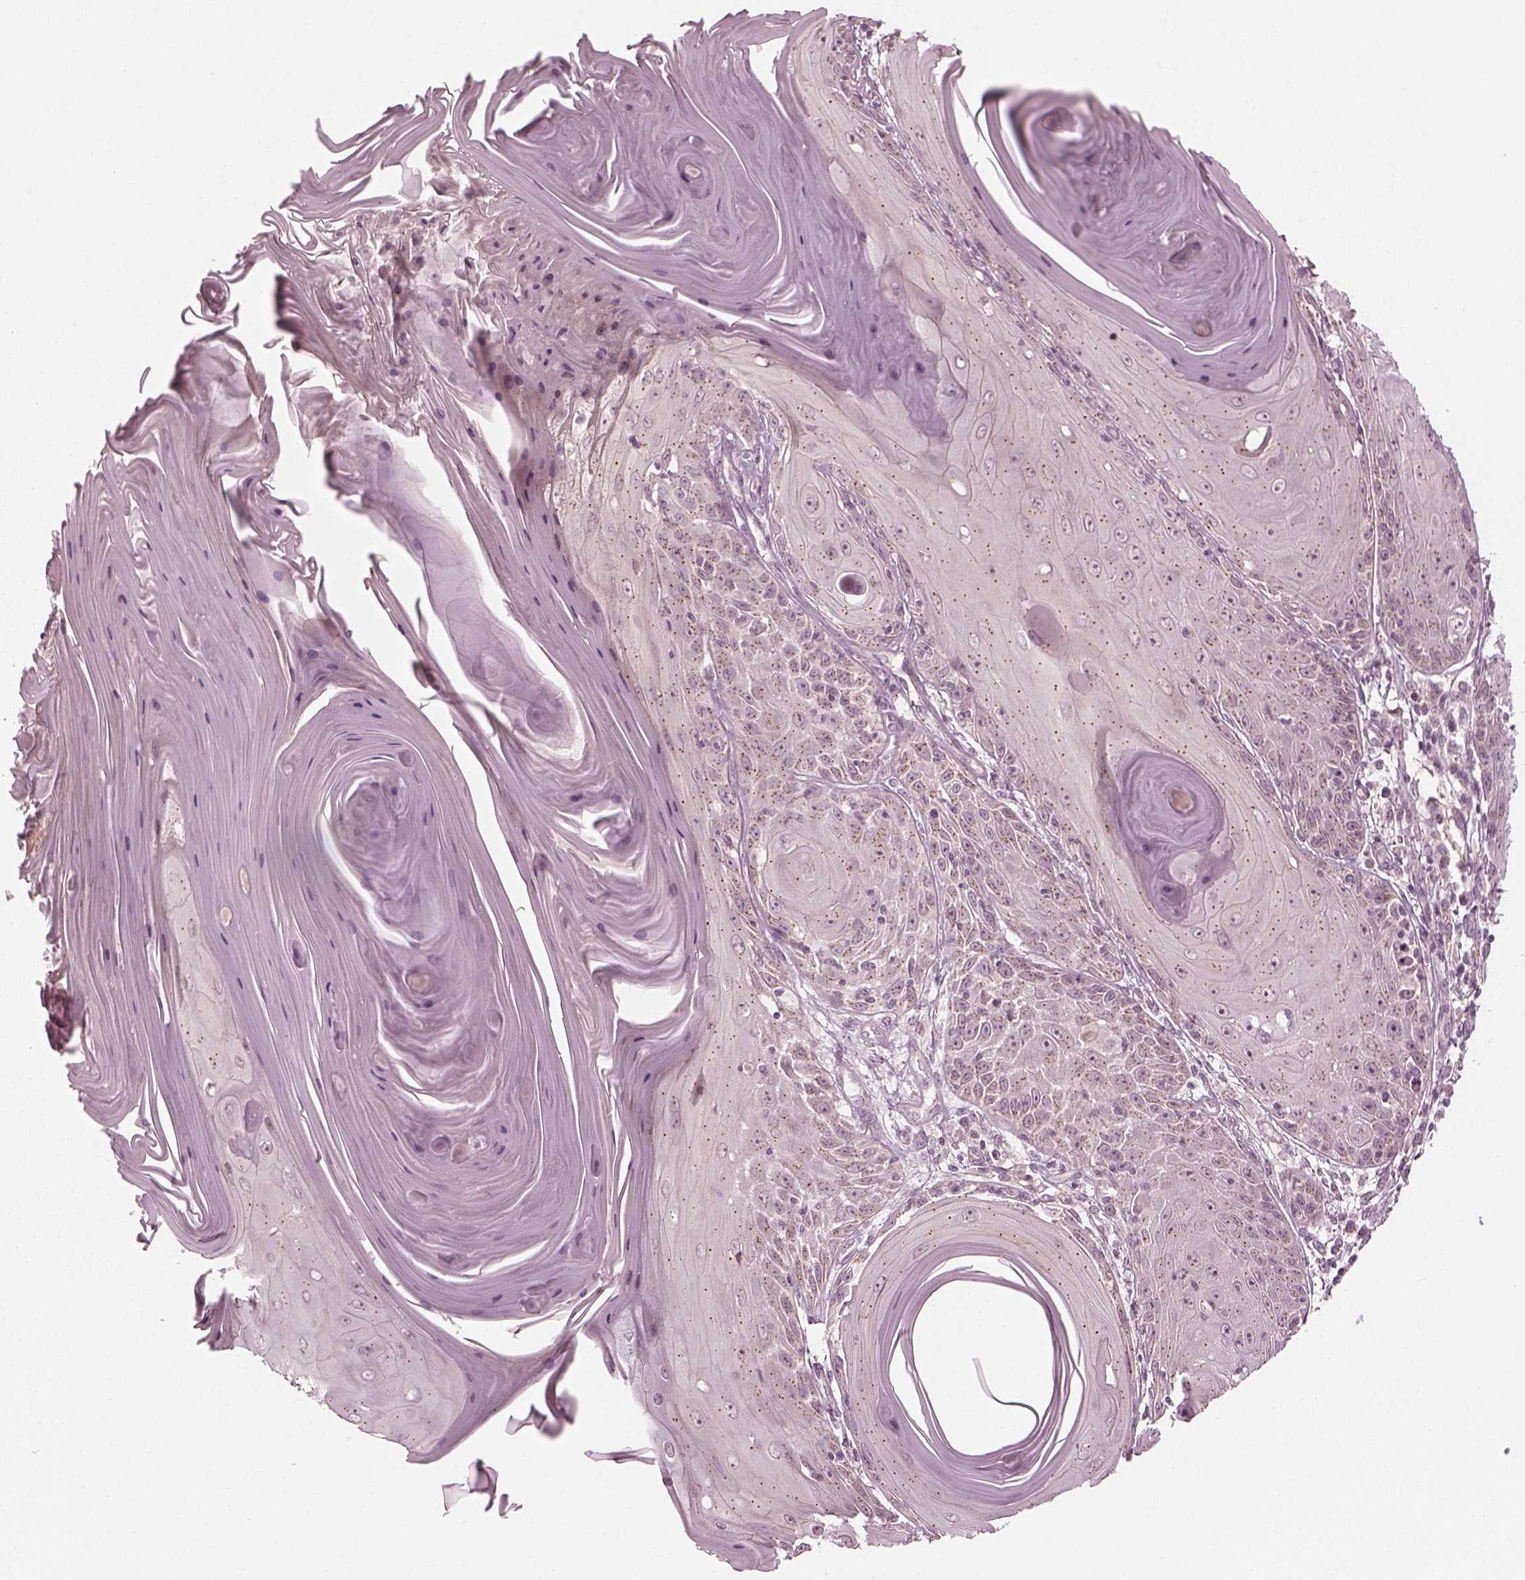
{"staining": {"intensity": "negative", "quantity": "none", "location": "none"}, "tissue": "skin cancer", "cell_type": "Tumor cells", "image_type": "cancer", "snomed": [{"axis": "morphology", "description": "Squamous cell carcinoma, NOS"}, {"axis": "topography", "description": "Skin"}, {"axis": "topography", "description": "Vulva"}], "caption": "An immunohistochemistry micrograph of skin cancer (squamous cell carcinoma) is shown. There is no staining in tumor cells of skin cancer (squamous cell carcinoma). Nuclei are stained in blue.", "gene": "MLIP", "patient": {"sex": "female", "age": 85}}